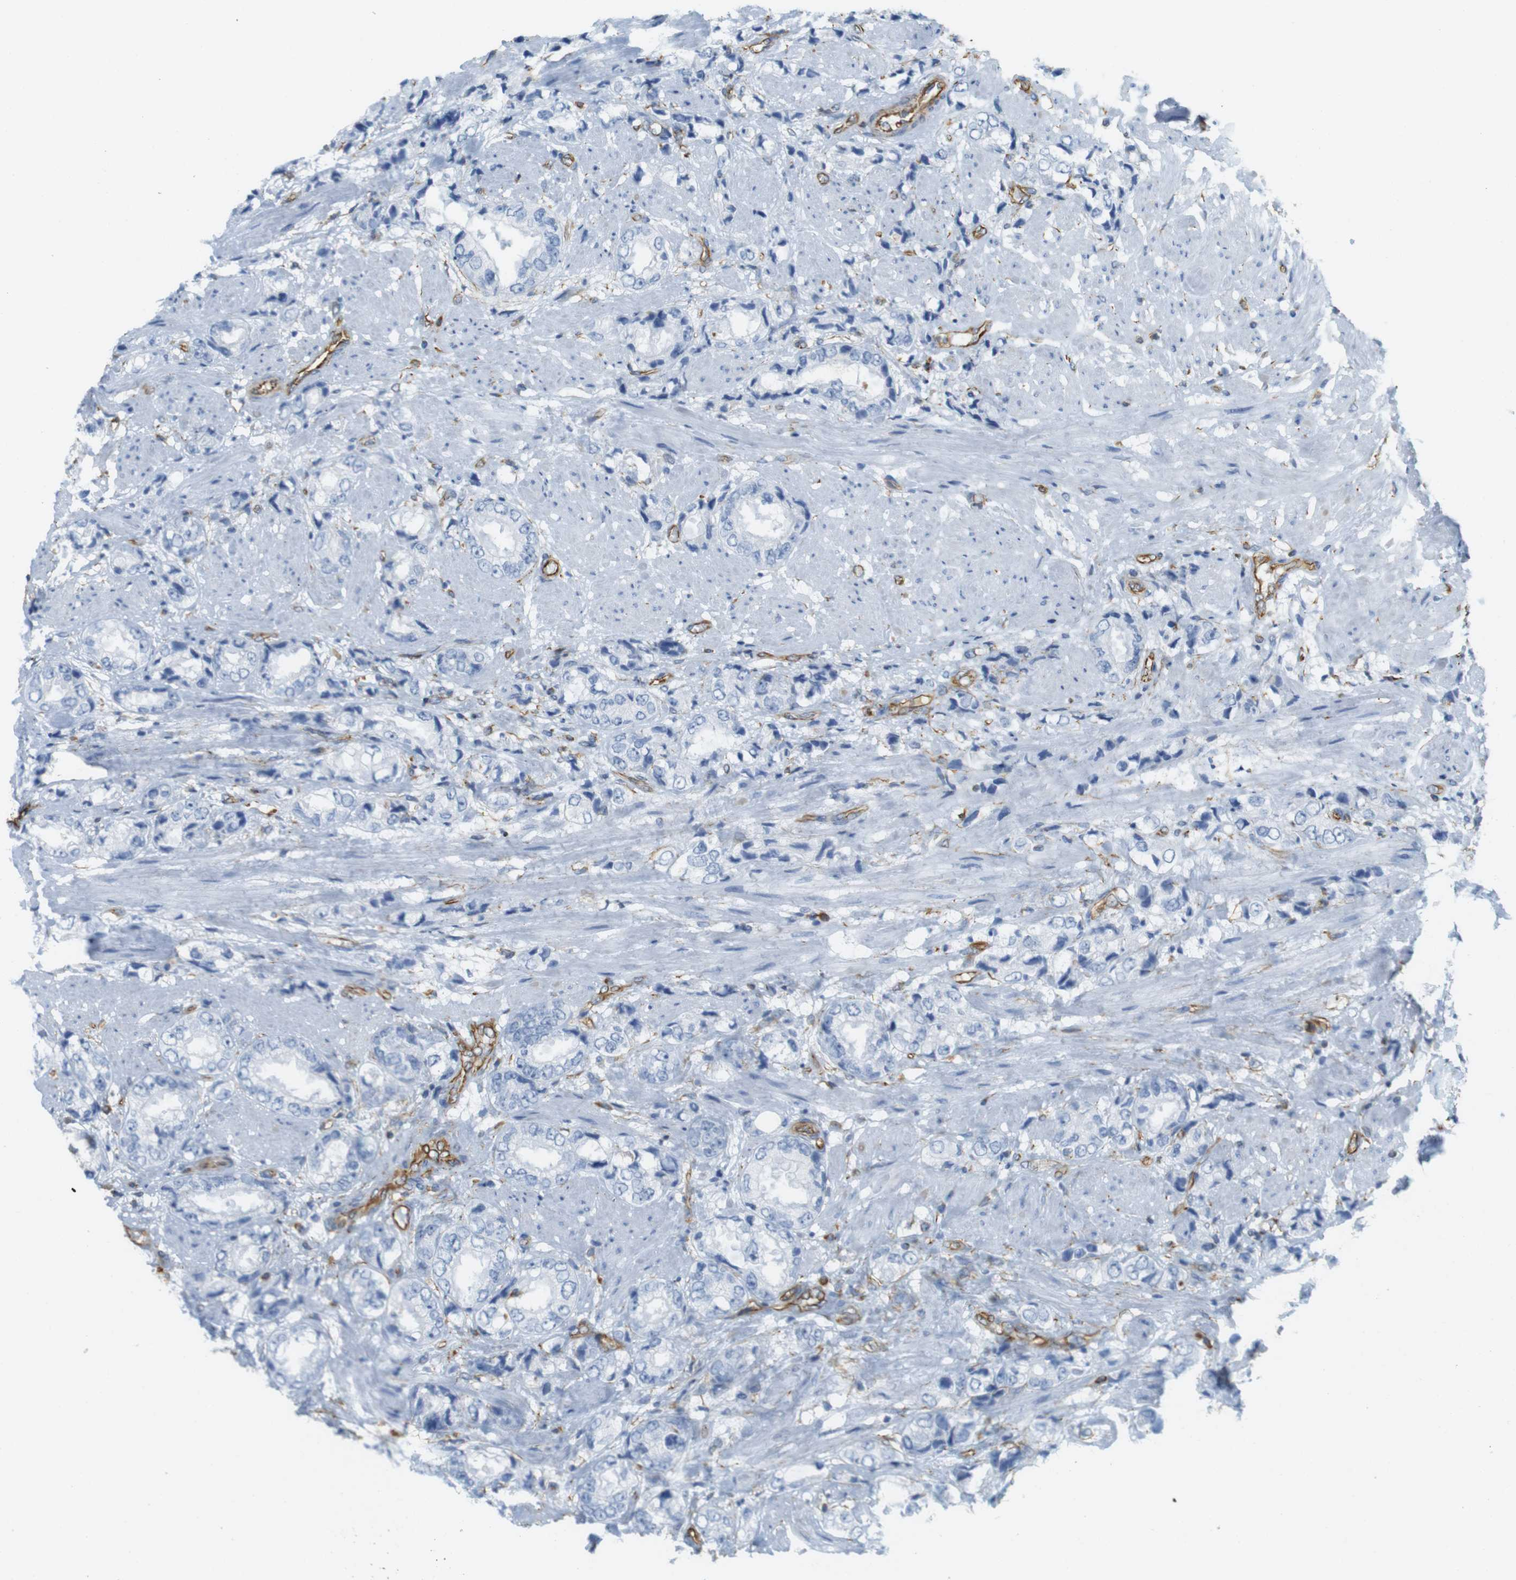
{"staining": {"intensity": "negative", "quantity": "none", "location": "none"}, "tissue": "prostate cancer", "cell_type": "Tumor cells", "image_type": "cancer", "snomed": [{"axis": "morphology", "description": "Adenocarcinoma, High grade"}, {"axis": "topography", "description": "Prostate"}], "caption": "Tumor cells are negative for brown protein staining in adenocarcinoma (high-grade) (prostate).", "gene": "MS4A10", "patient": {"sex": "male", "age": 61}}